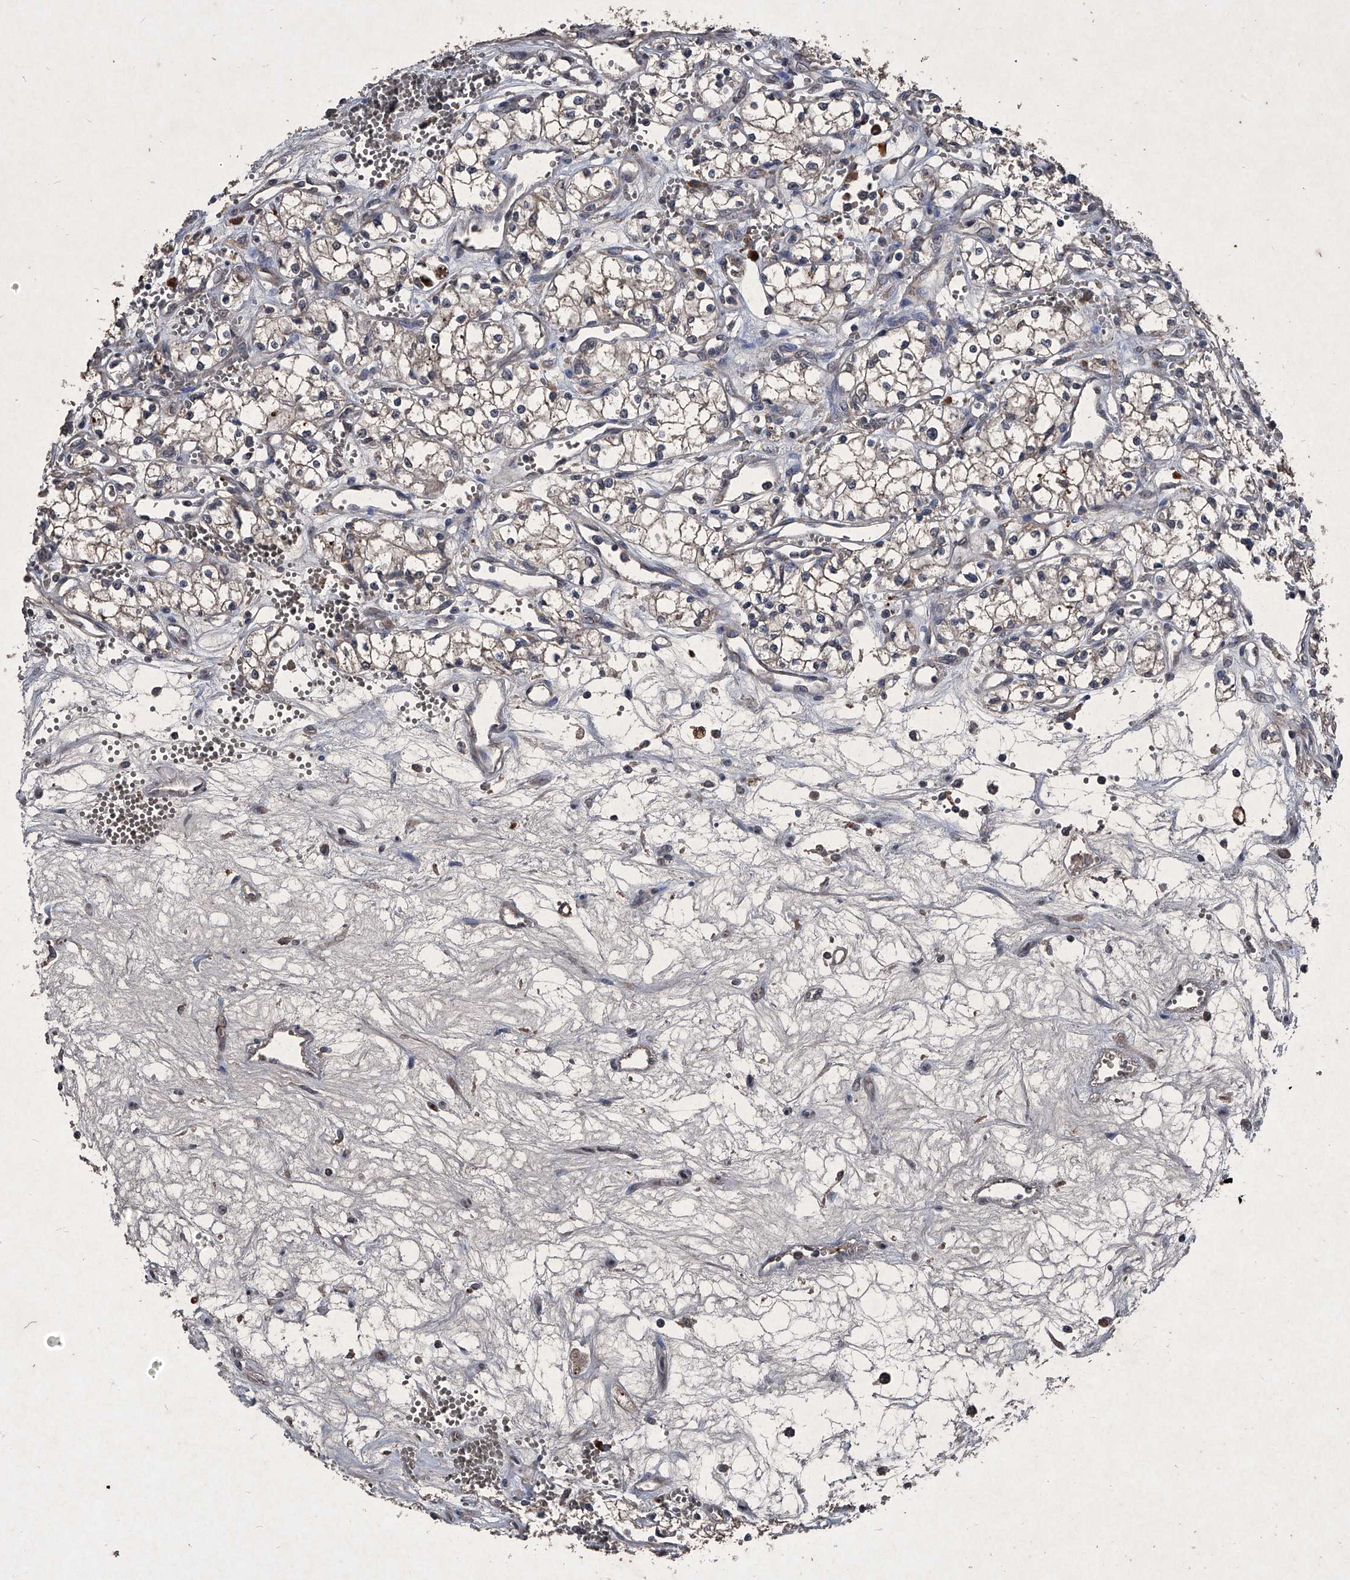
{"staining": {"intensity": "negative", "quantity": "none", "location": "none"}, "tissue": "renal cancer", "cell_type": "Tumor cells", "image_type": "cancer", "snomed": [{"axis": "morphology", "description": "Adenocarcinoma, NOS"}, {"axis": "topography", "description": "Kidney"}], "caption": "Protein analysis of renal adenocarcinoma displays no significant expression in tumor cells. (Immunohistochemistry, brightfield microscopy, high magnification).", "gene": "MAPKAP1", "patient": {"sex": "male", "age": 59}}